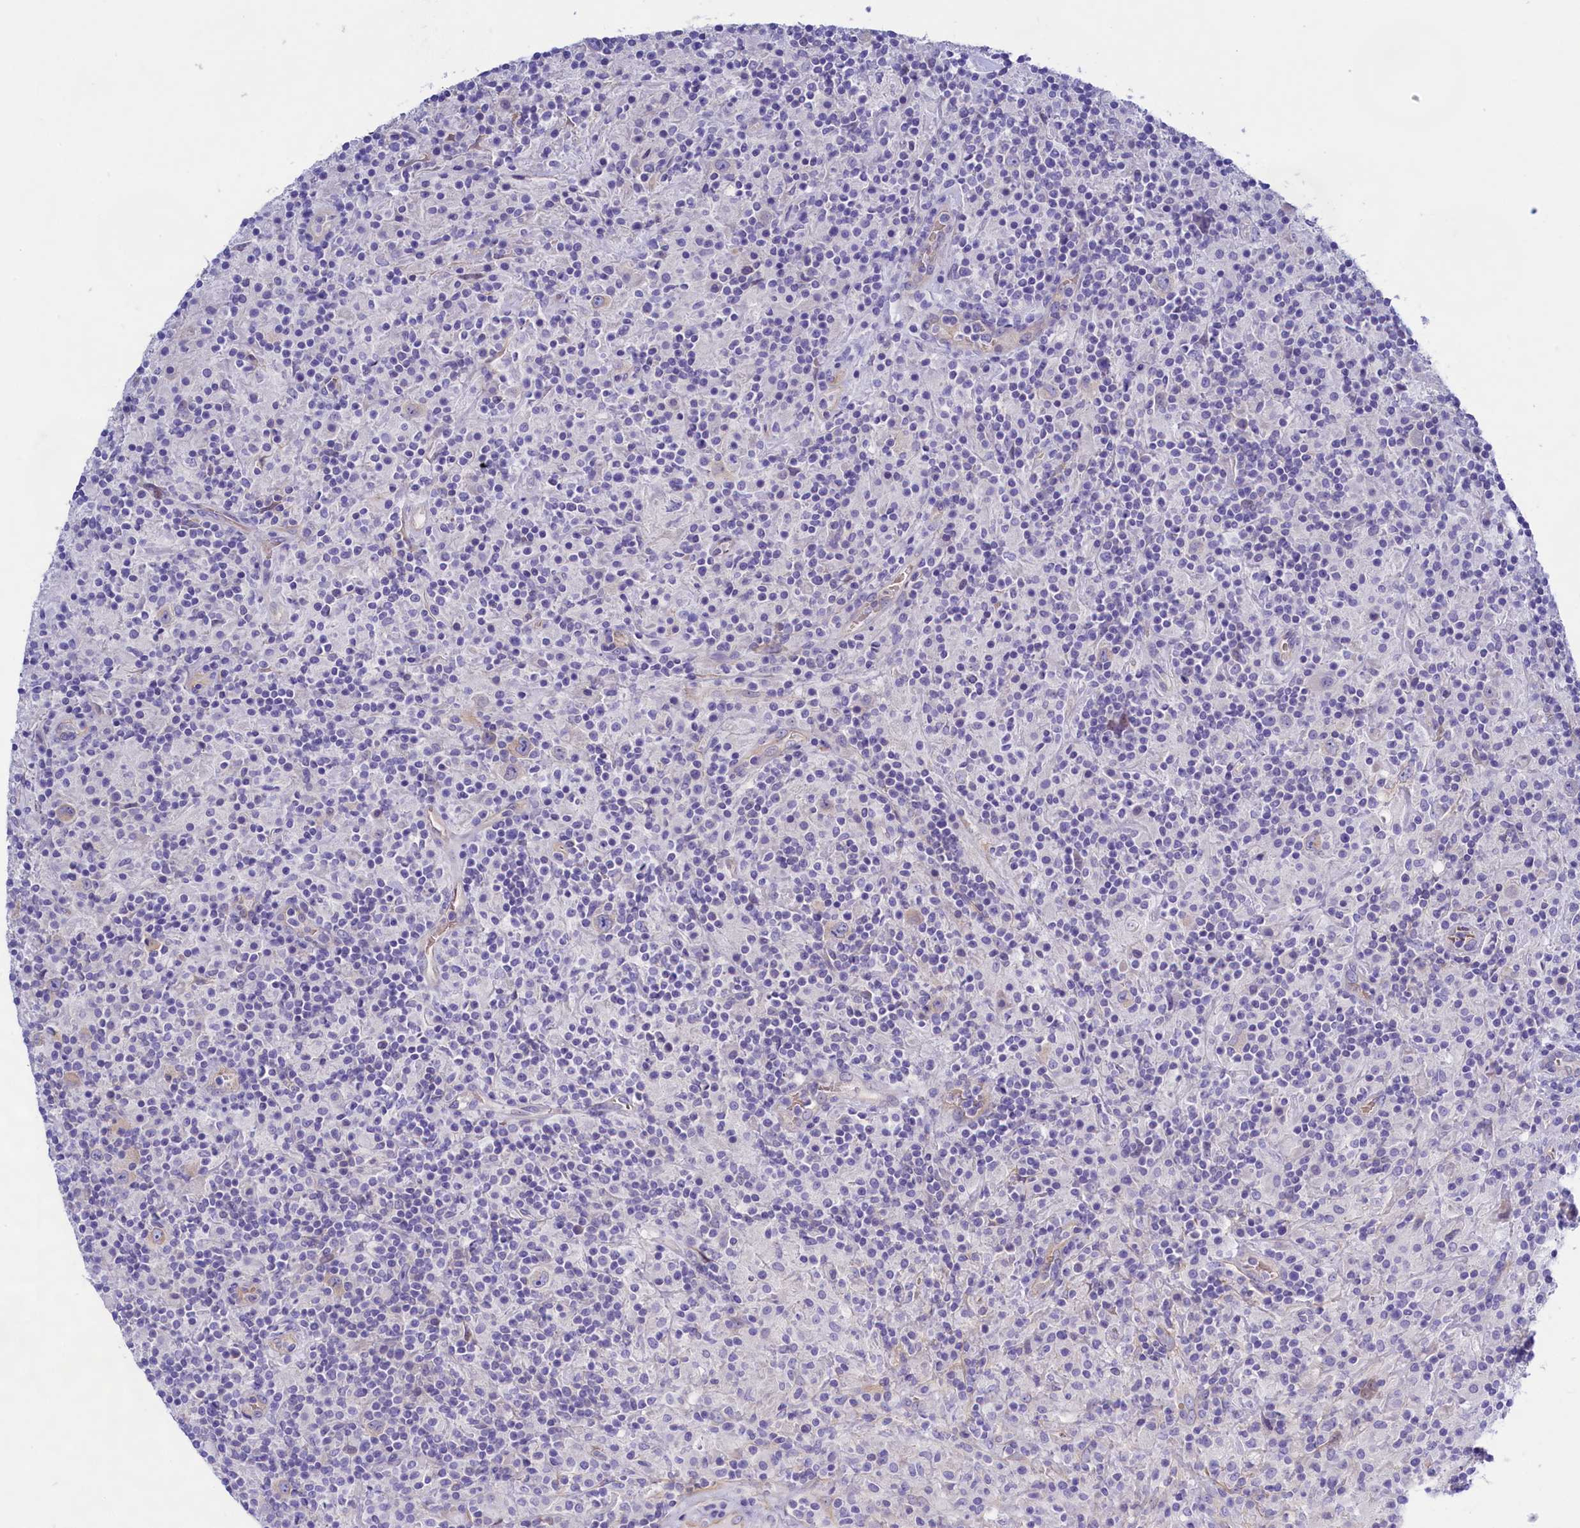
{"staining": {"intensity": "negative", "quantity": "none", "location": "none"}, "tissue": "lymphoma", "cell_type": "Tumor cells", "image_type": "cancer", "snomed": [{"axis": "morphology", "description": "Hodgkin's disease, NOS"}, {"axis": "topography", "description": "Lymph node"}], "caption": "Tumor cells show no significant expression in Hodgkin's disease. (Immunohistochemistry, brightfield microscopy, high magnification).", "gene": "PPP1R13L", "patient": {"sex": "male", "age": 70}}